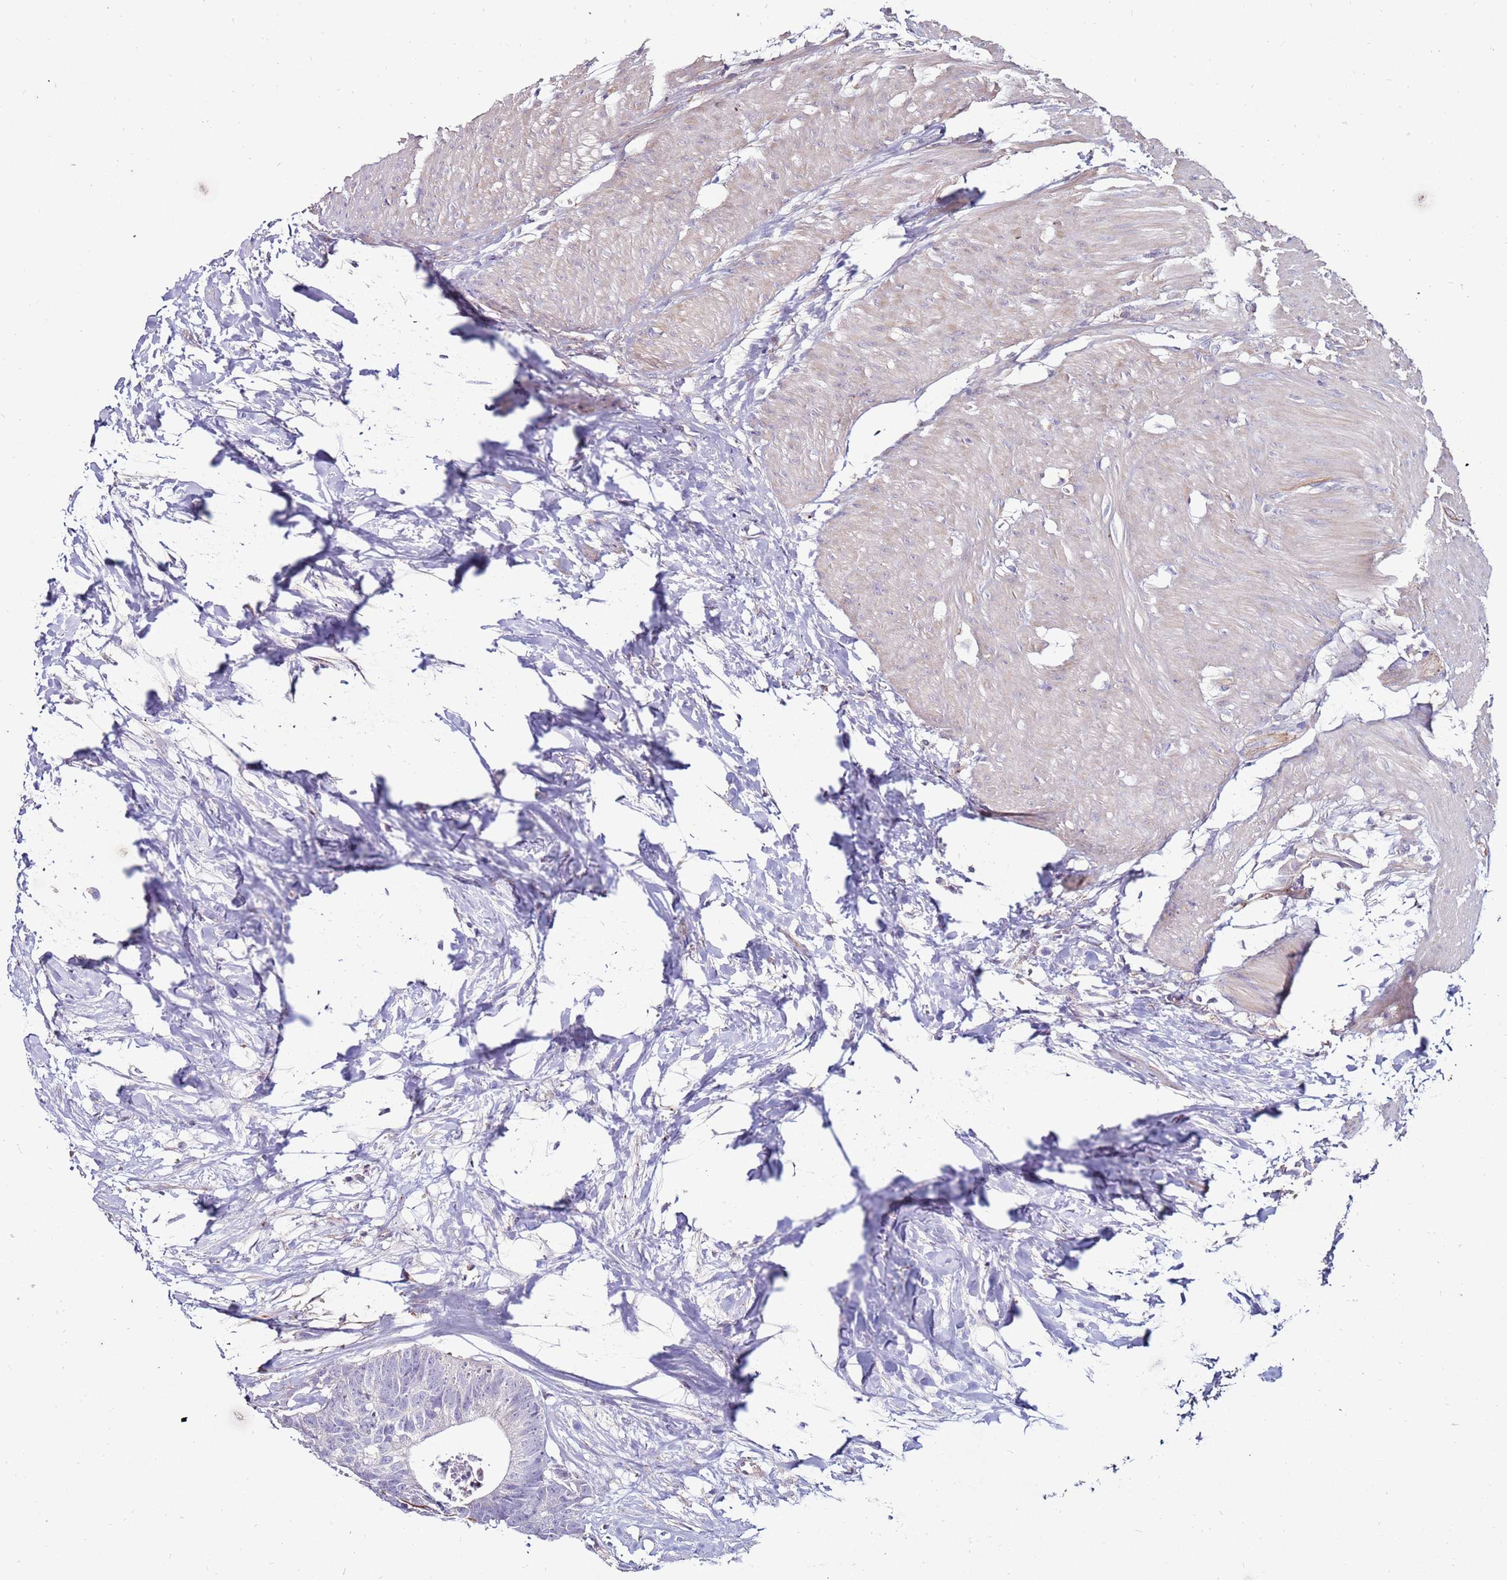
{"staining": {"intensity": "negative", "quantity": "none", "location": "none"}, "tissue": "colorectal cancer", "cell_type": "Tumor cells", "image_type": "cancer", "snomed": [{"axis": "morphology", "description": "Adenocarcinoma, NOS"}, {"axis": "topography", "description": "Colon"}], "caption": "Tumor cells are negative for protein expression in human adenocarcinoma (colorectal). (DAB immunohistochemistry (IHC) visualized using brightfield microscopy, high magnification).", "gene": "CLEC4M", "patient": {"sex": "female", "age": 57}}